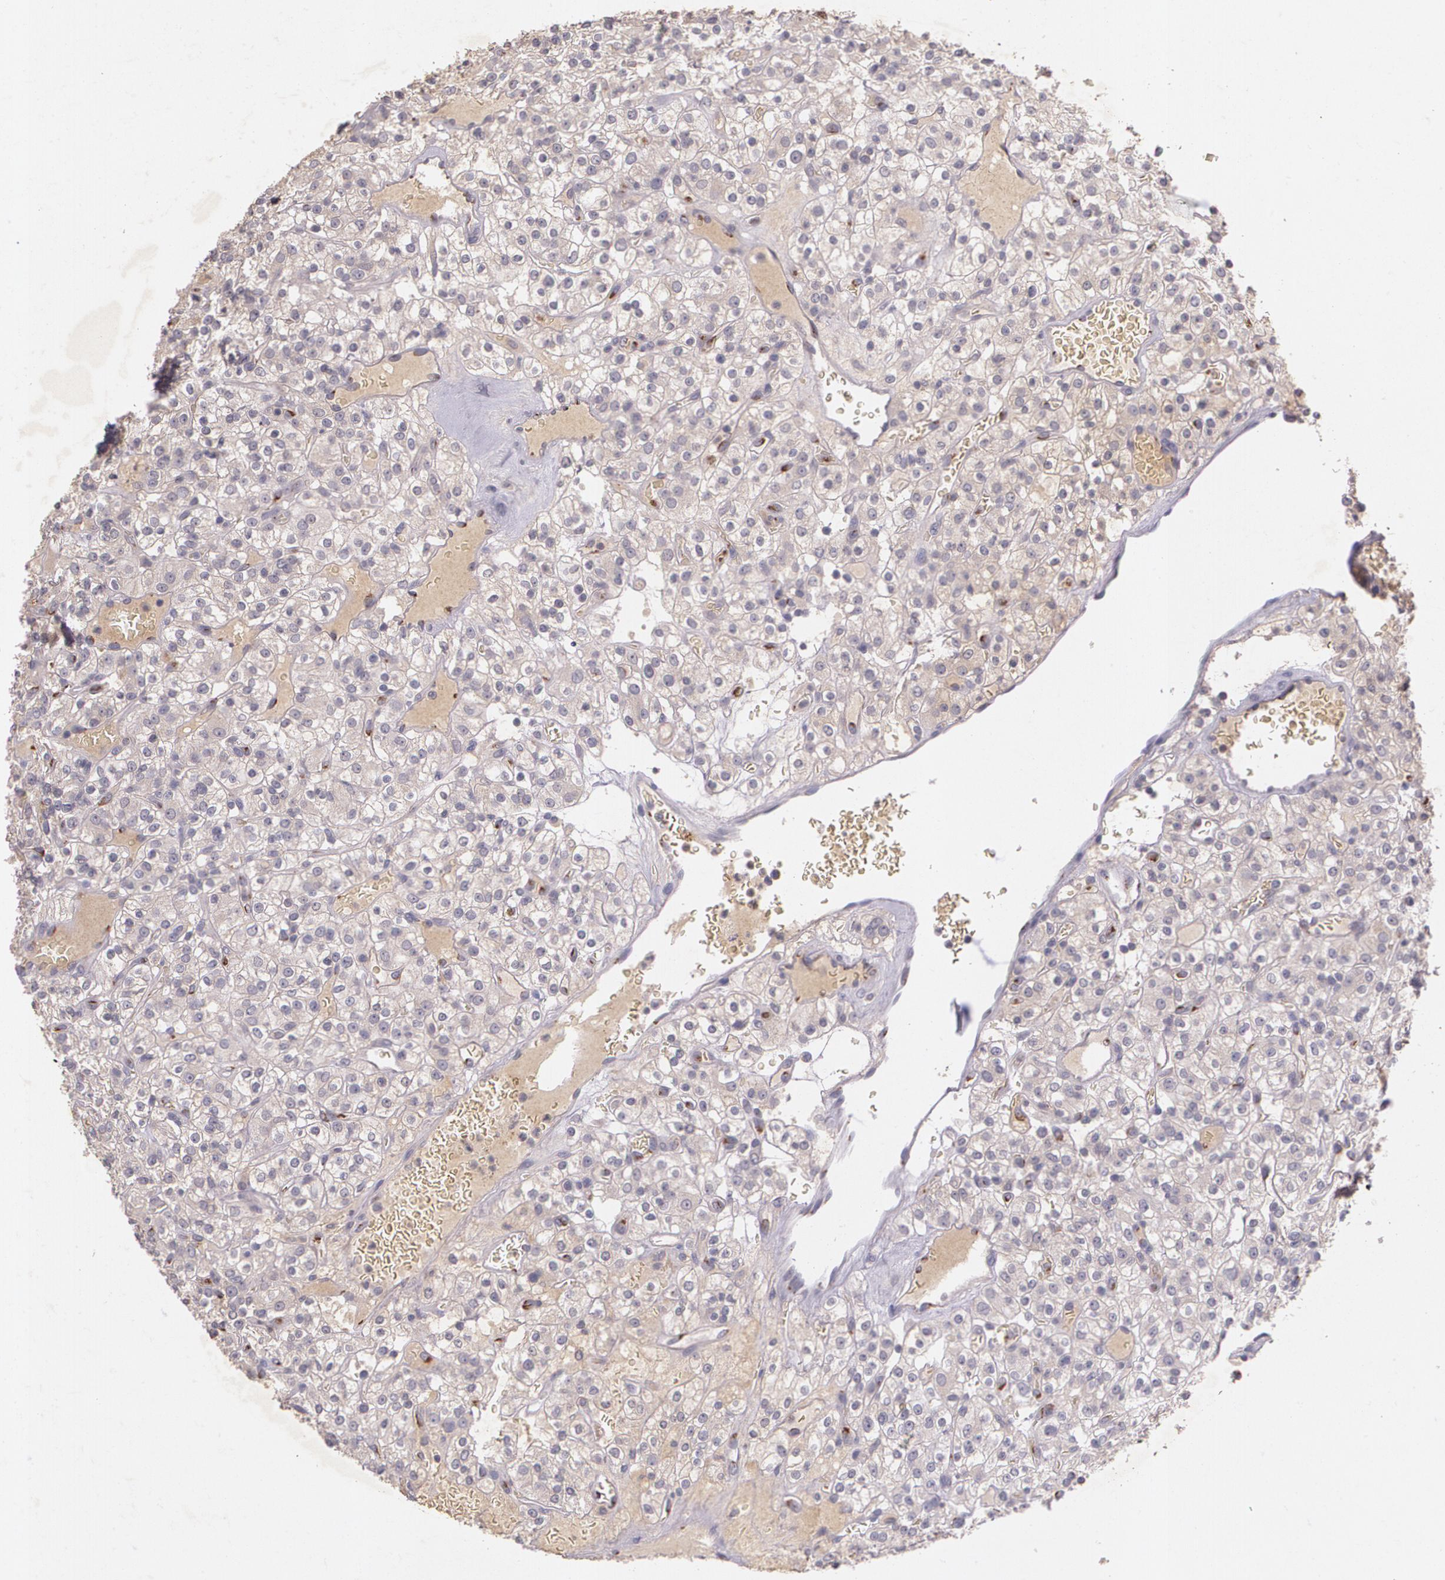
{"staining": {"intensity": "moderate", "quantity": ">75%", "location": "cytoplasmic/membranous"}, "tissue": "renal cancer", "cell_type": "Tumor cells", "image_type": "cancer", "snomed": [{"axis": "morphology", "description": "Normal tissue, NOS"}, {"axis": "morphology", "description": "Adenocarcinoma, NOS"}, {"axis": "topography", "description": "Kidney"}], "caption": "Adenocarcinoma (renal) tissue demonstrates moderate cytoplasmic/membranous expression in approximately >75% of tumor cells", "gene": "TM4SF1", "patient": {"sex": "female", "age": 72}}